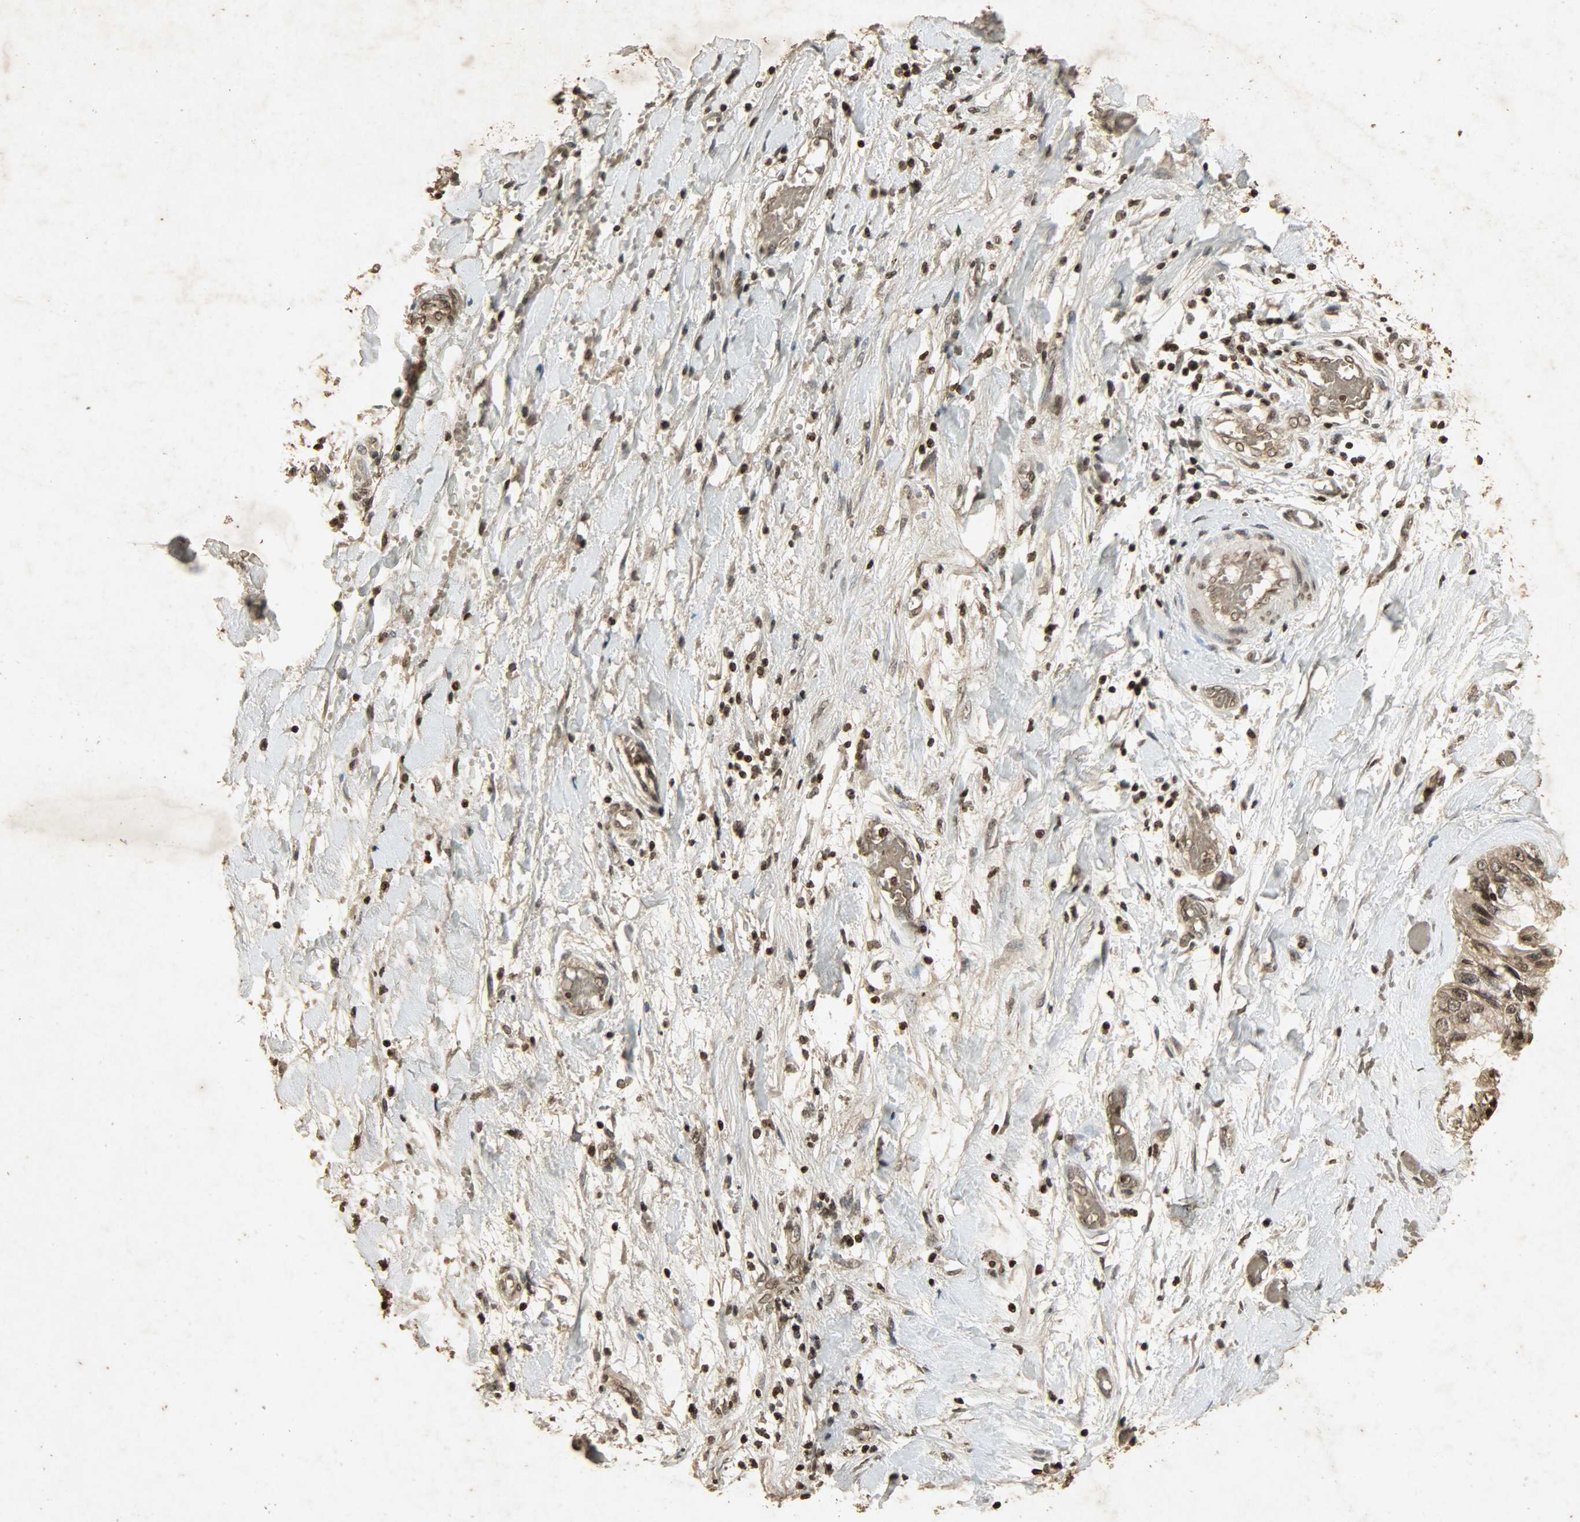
{"staining": {"intensity": "strong", "quantity": ">75%", "location": "cytoplasmic/membranous,nuclear"}, "tissue": "ovarian cancer", "cell_type": "Tumor cells", "image_type": "cancer", "snomed": [{"axis": "morphology", "description": "Cystadenocarcinoma, mucinous, NOS"}, {"axis": "topography", "description": "Ovary"}], "caption": "Approximately >75% of tumor cells in human ovarian cancer demonstrate strong cytoplasmic/membranous and nuclear protein positivity as visualized by brown immunohistochemical staining.", "gene": "PPP3R1", "patient": {"sex": "female", "age": 39}}